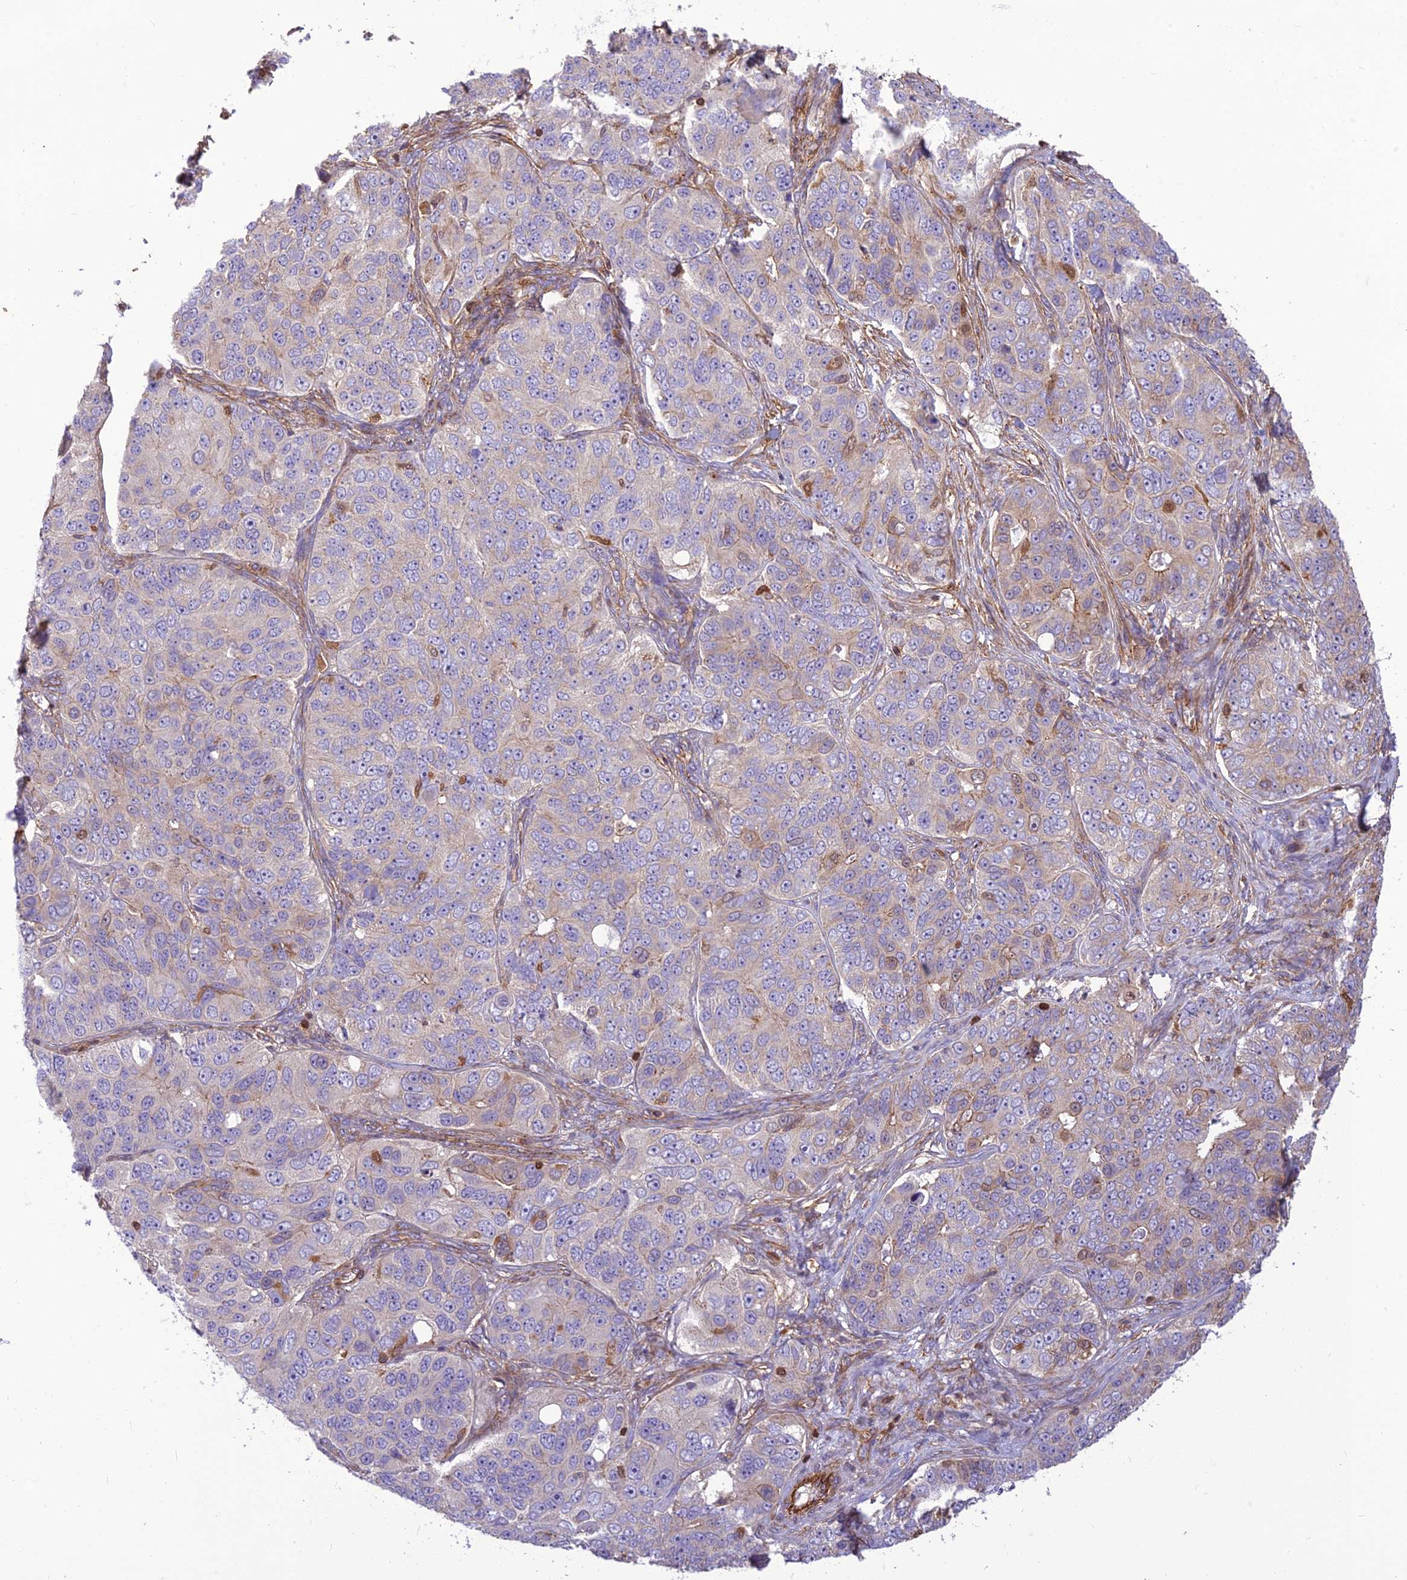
{"staining": {"intensity": "negative", "quantity": "none", "location": "none"}, "tissue": "ovarian cancer", "cell_type": "Tumor cells", "image_type": "cancer", "snomed": [{"axis": "morphology", "description": "Carcinoma, endometroid"}, {"axis": "topography", "description": "Ovary"}], "caption": "DAB (3,3'-diaminobenzidine) immunohistochemical staining of human ovarian cancer (endometroid carcinoma) exhibits no significant staining in tumor cells.", "gene": "HPSE2", "patient": {"sex": "female", "age": 51}}